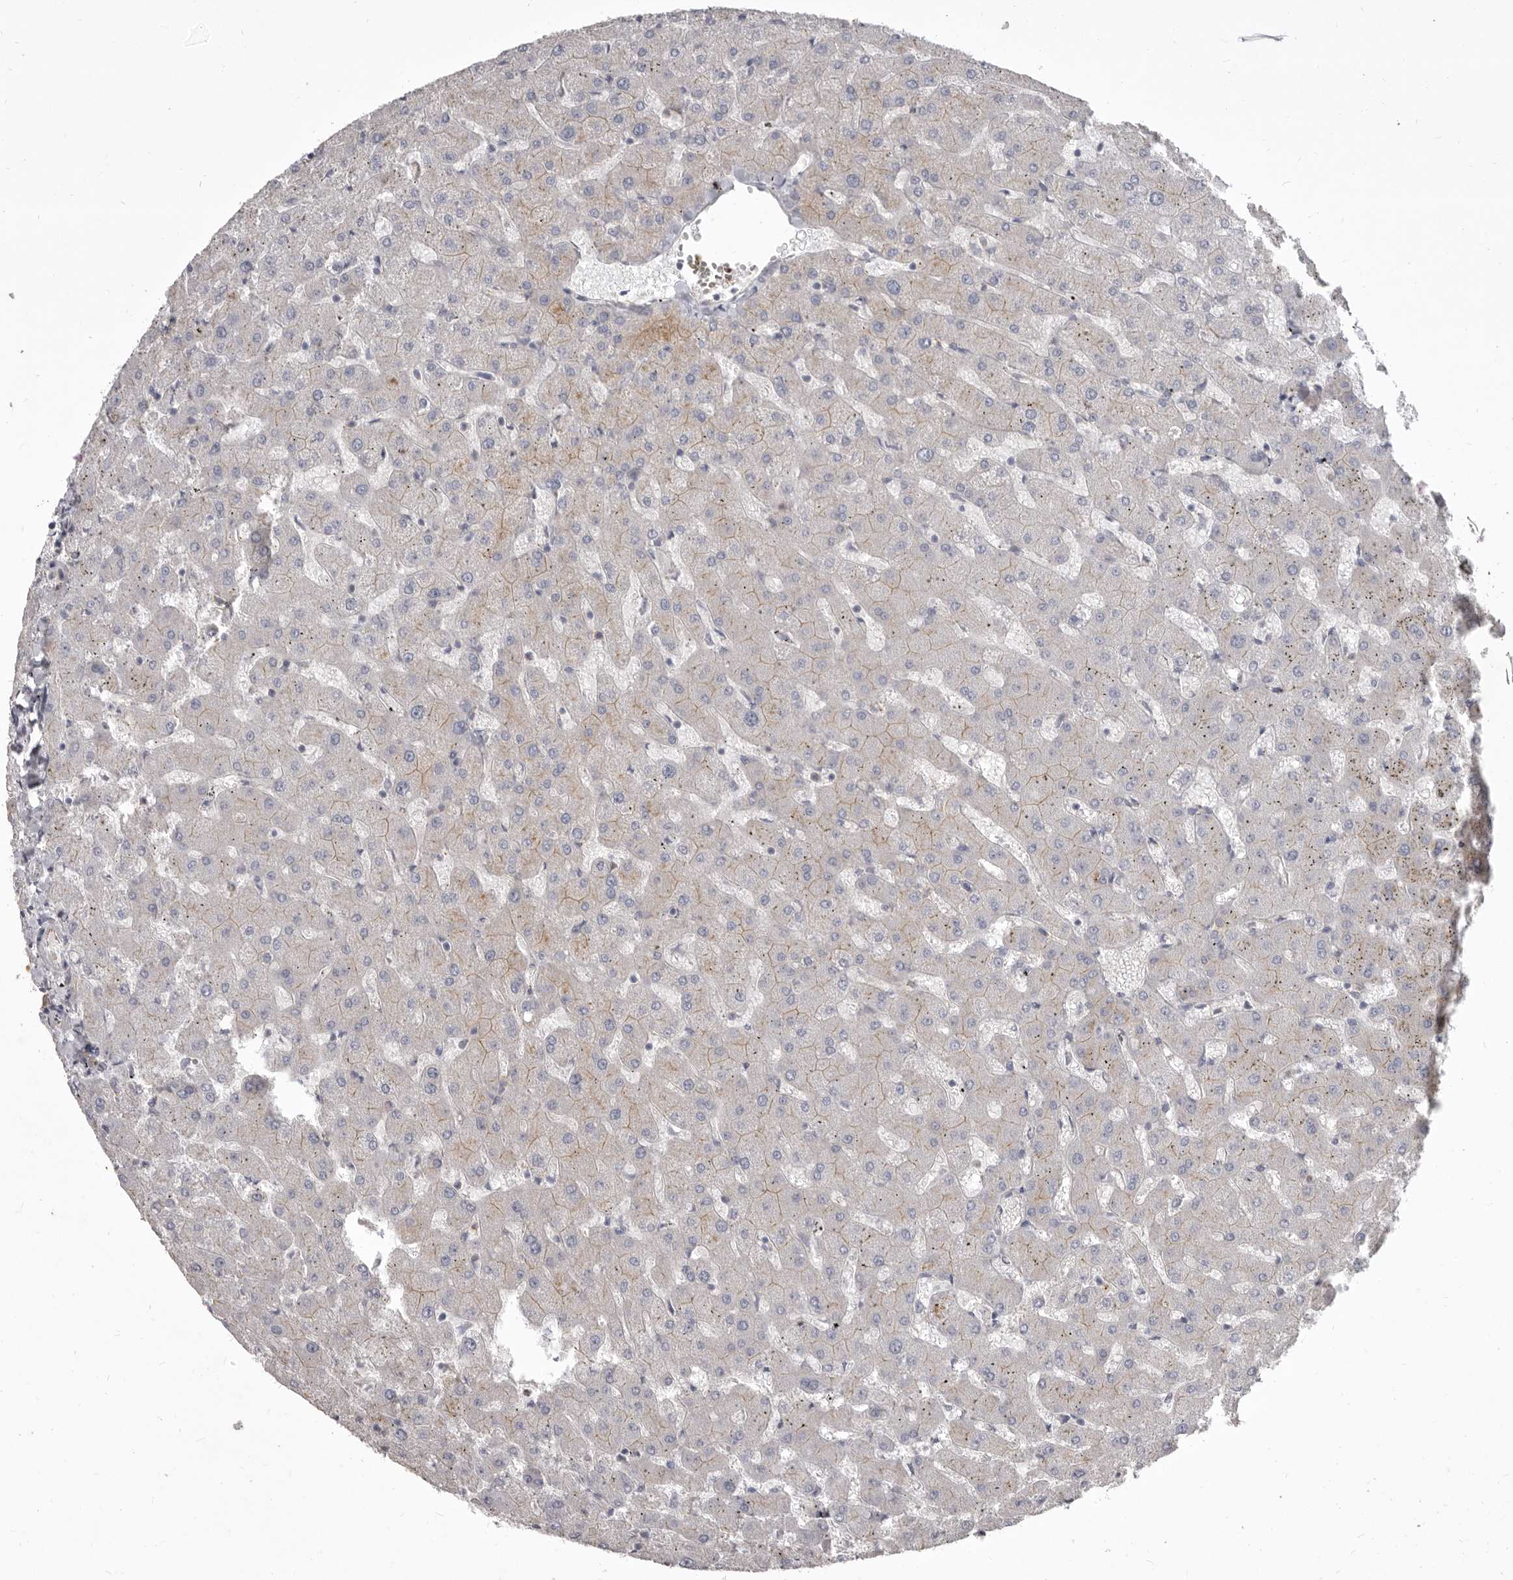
{"staining": {"intensity": "negative", "quantity": "none", "location": "none"}, "tissue": "liver", "cell_type": "Cholangiocytes", "image_type": "normal", "snomed": [{"axis": "morphology", "description": "Normal tissue, NOS"}, {"axis": "topography", "description": "Liver"}], "caption": "There is no significant positivity in cholangiocytes of liver. (Brightfield microscopy of DAB (3,3'-diaminobenzidine) immunohistochemistry (IHC) at high magnification).", "gene": "P2RX6", "patient": {"sex": "female", "age": 63}}